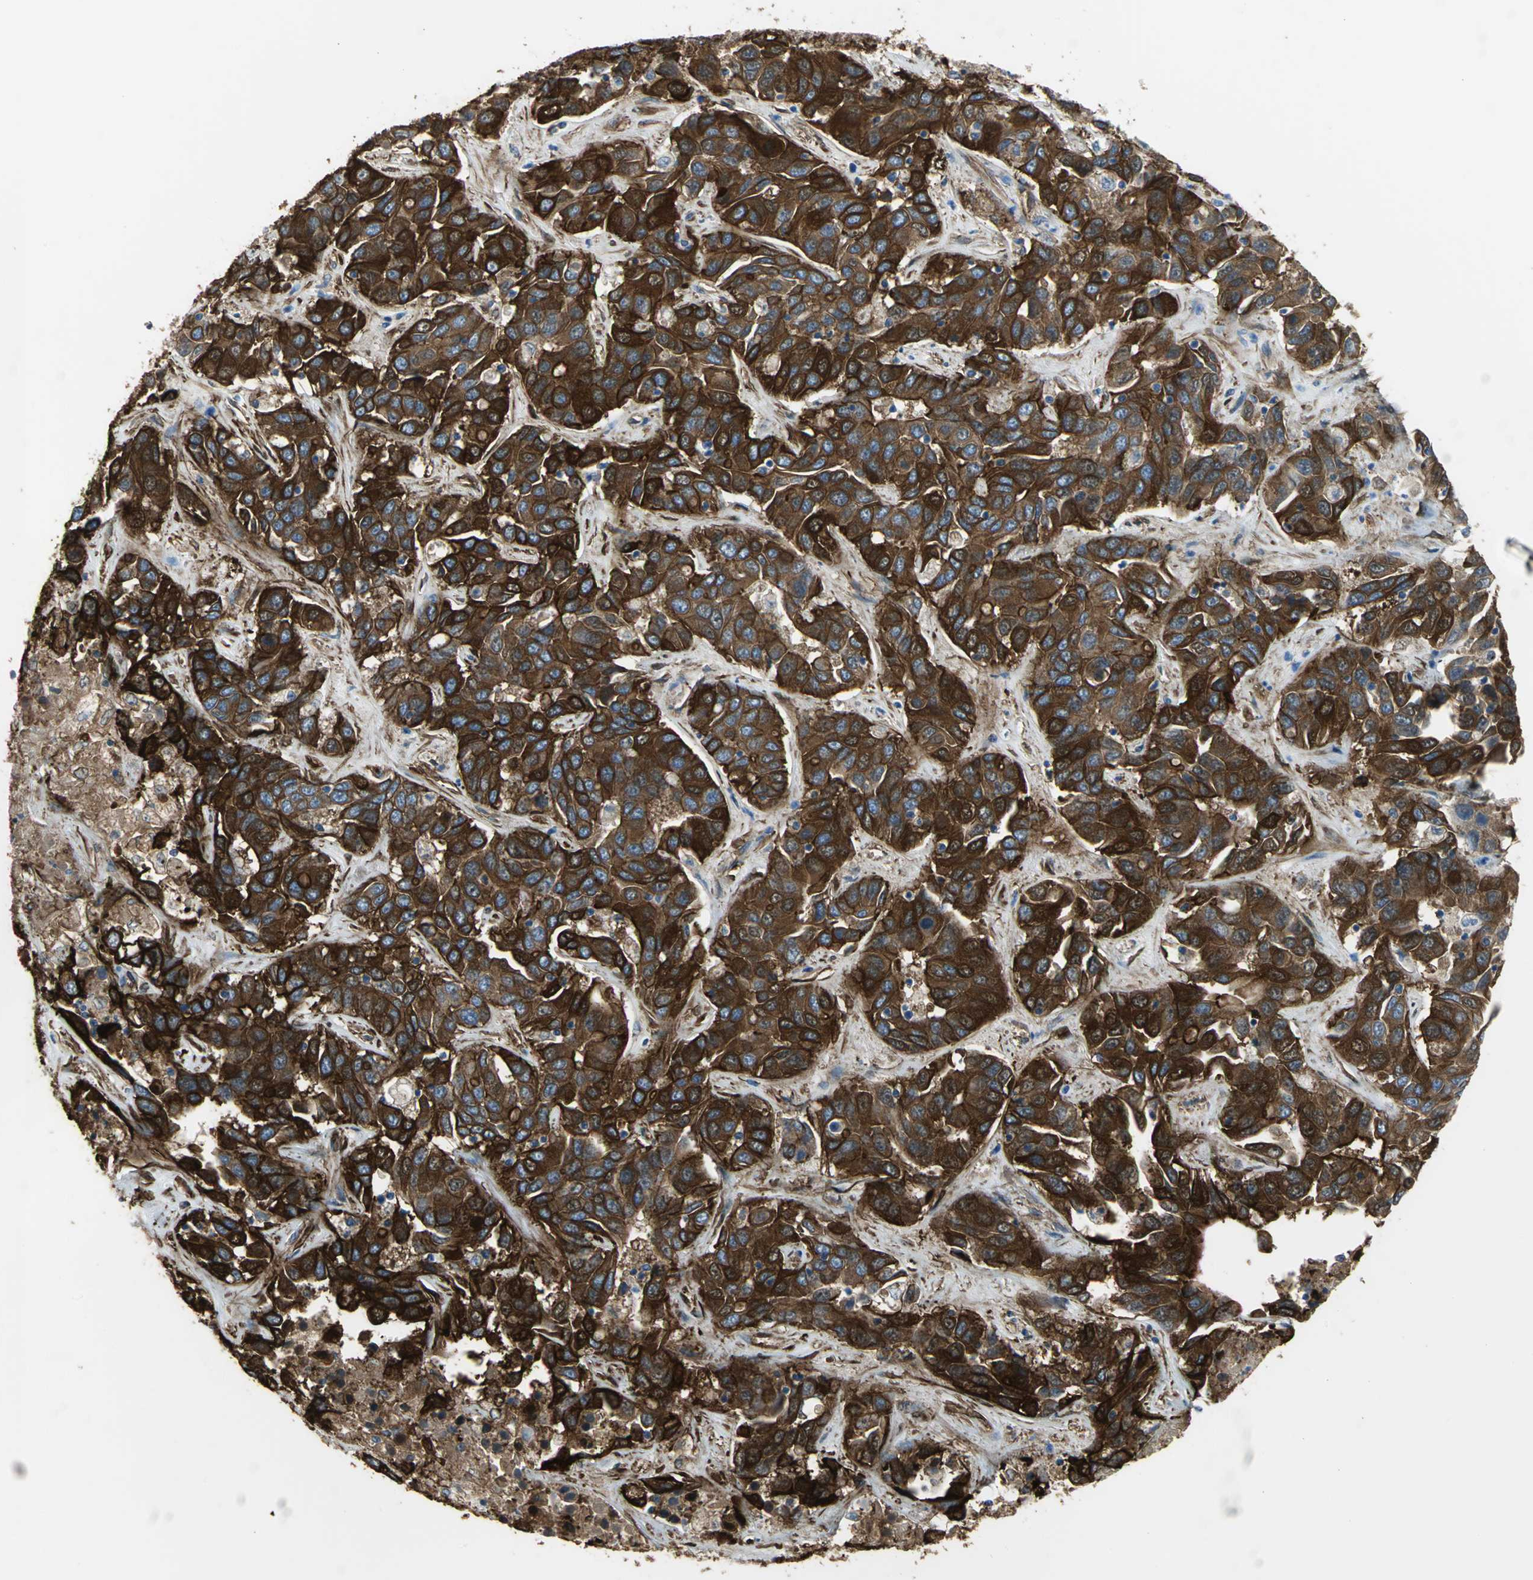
{"staining": {"intensity": "strong", "quantity": ">75%", "location": "cytoplasmic/membranous"}, "tissue": "liver cancer", "cell_type": "Tumor cells", "image_type": "cancer", "snomed": [{"axis": "morphology", "description": "Cholangiocarcinoma"}, {"axis": "topography", "description": "Liver"}], "caption": "High-magnification brightfield microscopy of cholangiocarcinoma (liver) stained with DAB (3,3'-diaminobenzidine) (brown) and counterstained with hematoxylin (blue). tumor cells exhibit strong cytoplasmic/membranous staining is present in about>75% of cells.", "gene": "FLNB", "patient": {"sex": "female", "age": 52}}